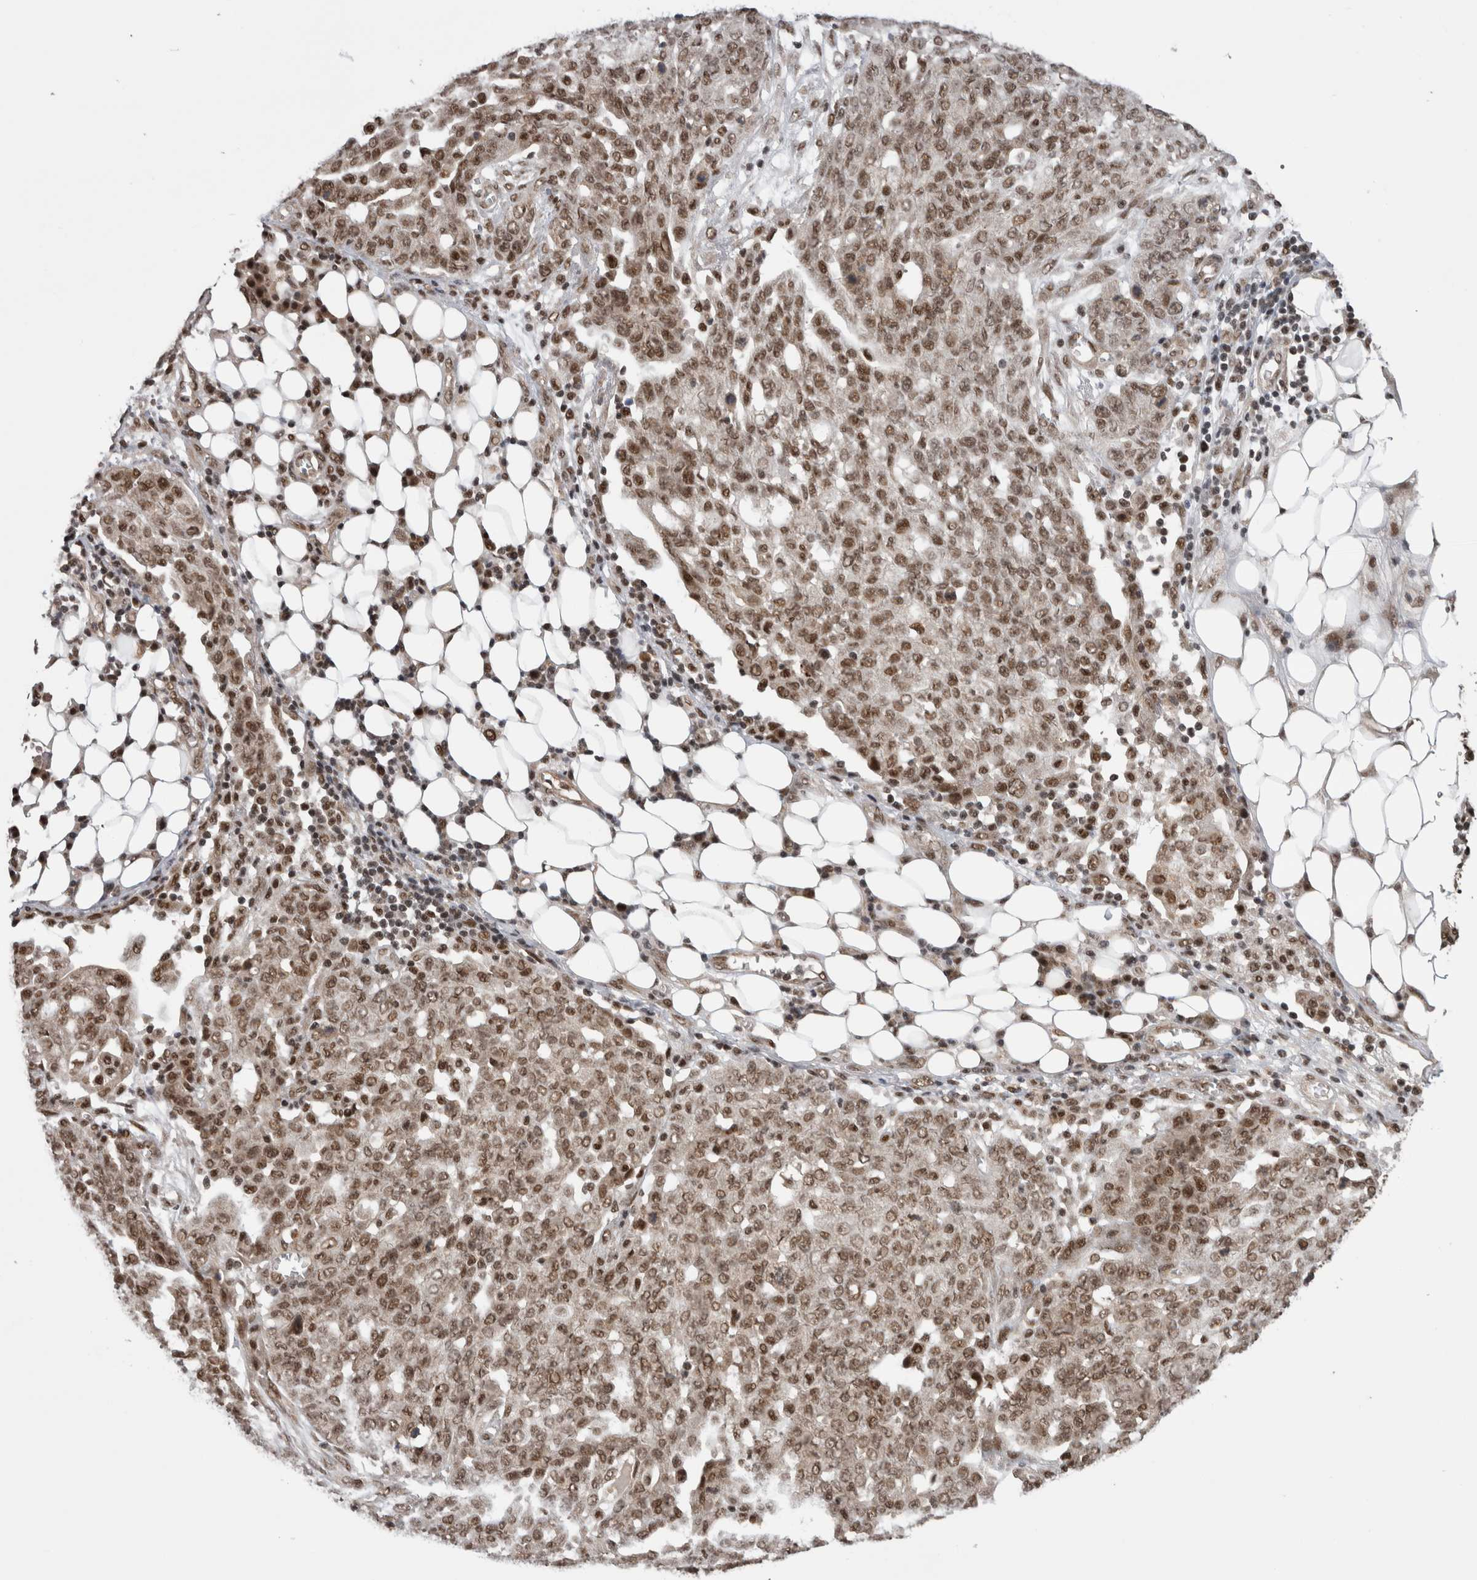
{"staining": {"intensity": "moderate", "quantity": ">75%", "location": "nuclear"}, "tissue": "ovarian cancer", "cell_type": "Tumor cells", "image_type": "cancer", "snomed": [{"axis": "morphology", "description": "Cystadenocarcinoma, serous, NOS"}, {"axis": "topography", "description": "Soft tissue"}, {"axis": "topography", "description": "Ovary"}], "caption": "An image of human ovarian cancer stained for a protein shows moderate nuclear brown staining in tumor cells. (Stains: DAB in brown, nuclei in blue, Microscopy: brightfield microscopy at high magnification).", "gene": "CPSF2", "patient": {"sex": "female", "age": 57}}